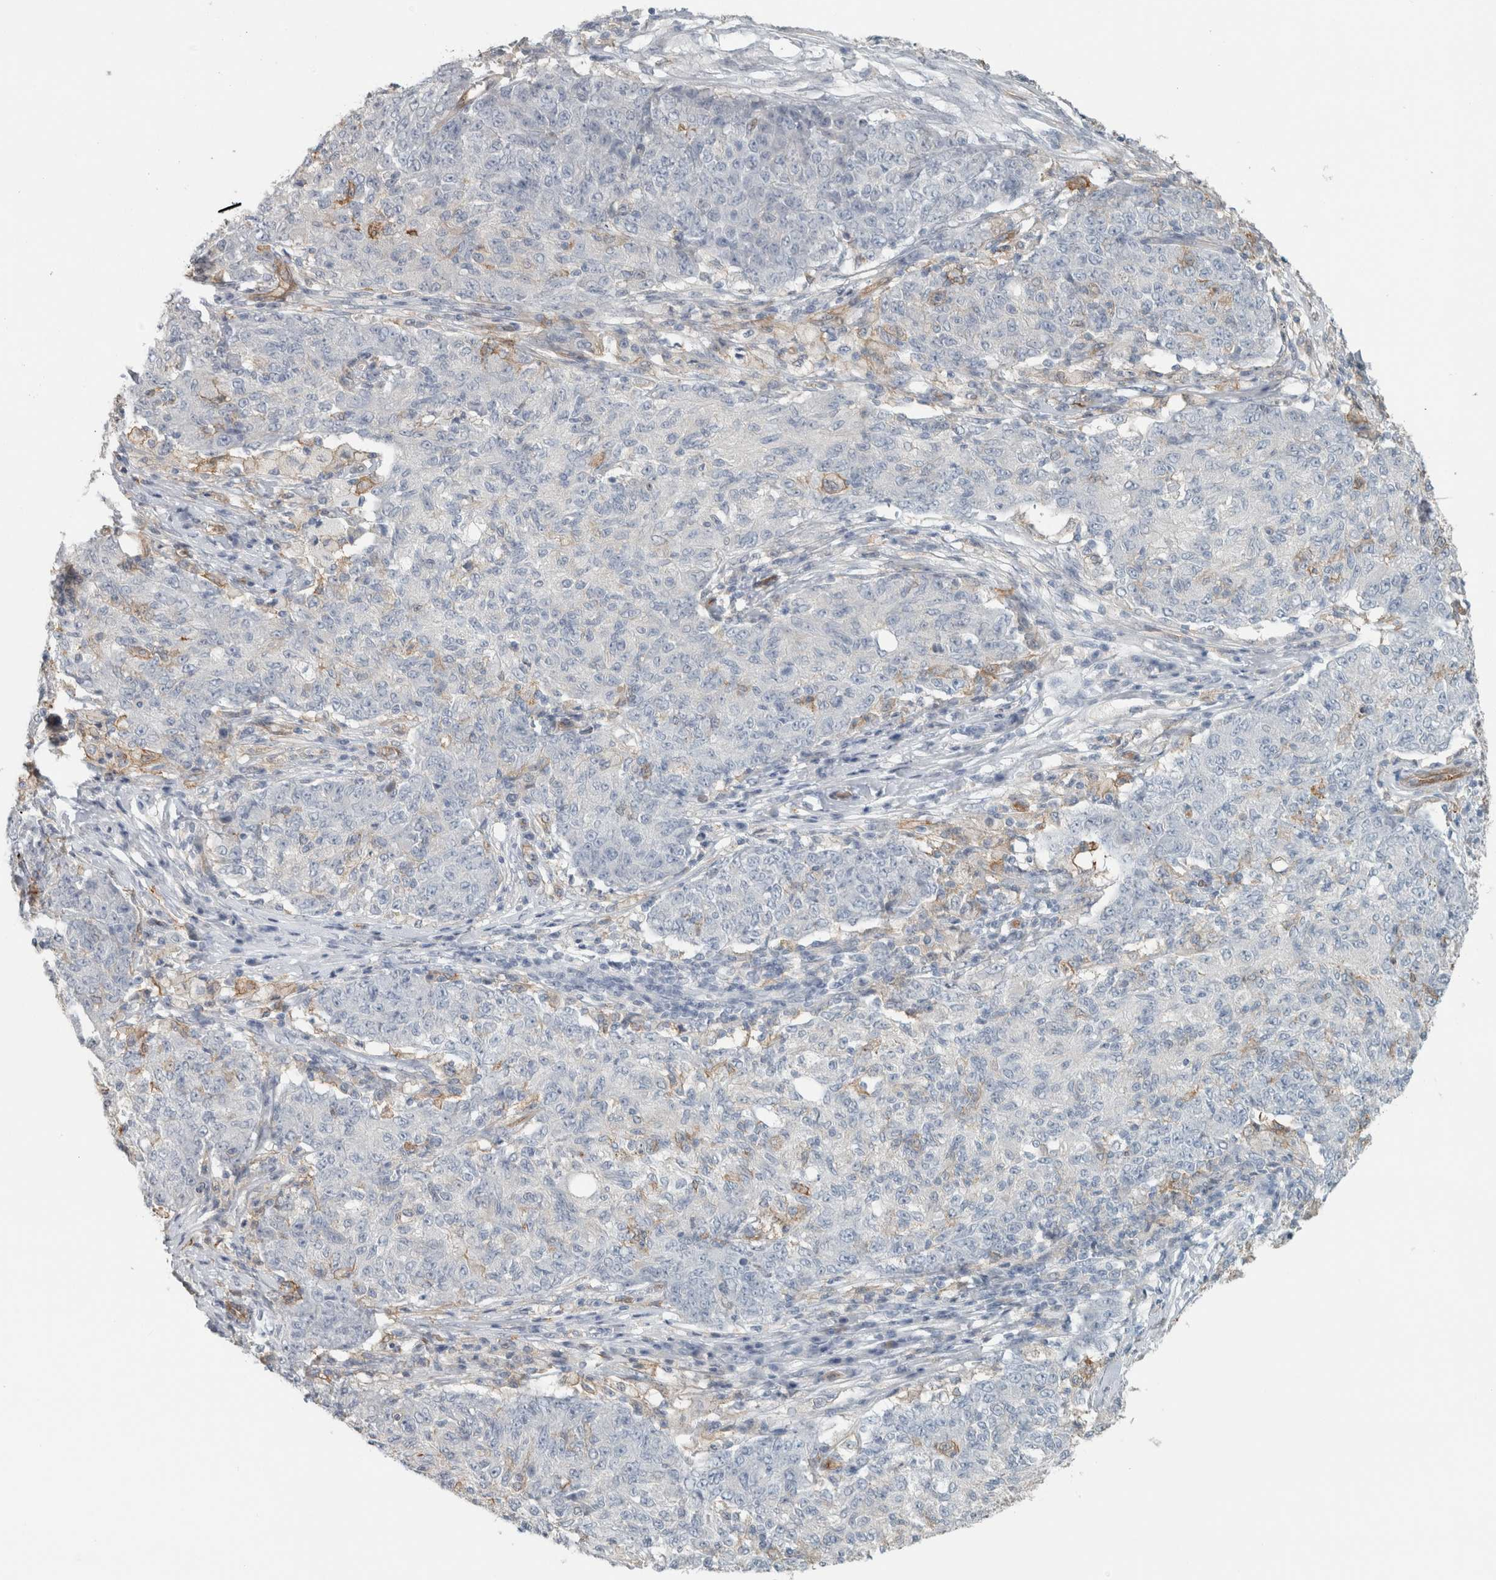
{"staining": {"intensity": "negative", "quantity": "none", "location": "none"}, "tissue": "ovarian cancer", "cell_type": "Tumor cells", "image_type": "cancer", "snomed": [{"axis": "morphology", "description": "Carcinoma, endometroid"}, {"axis": "topography", "description": "Ovary"}], "caption": "IHC histopathology image of neoplastic tissue: ovarian cancer (endometroid carcinoma) stained with DAB (3,3'-diaminobenzidine) demonstrates no significant protein positivity in tumor cells.", "gene": "SCIN", "patient": {"sex": "female", "age": 42}}